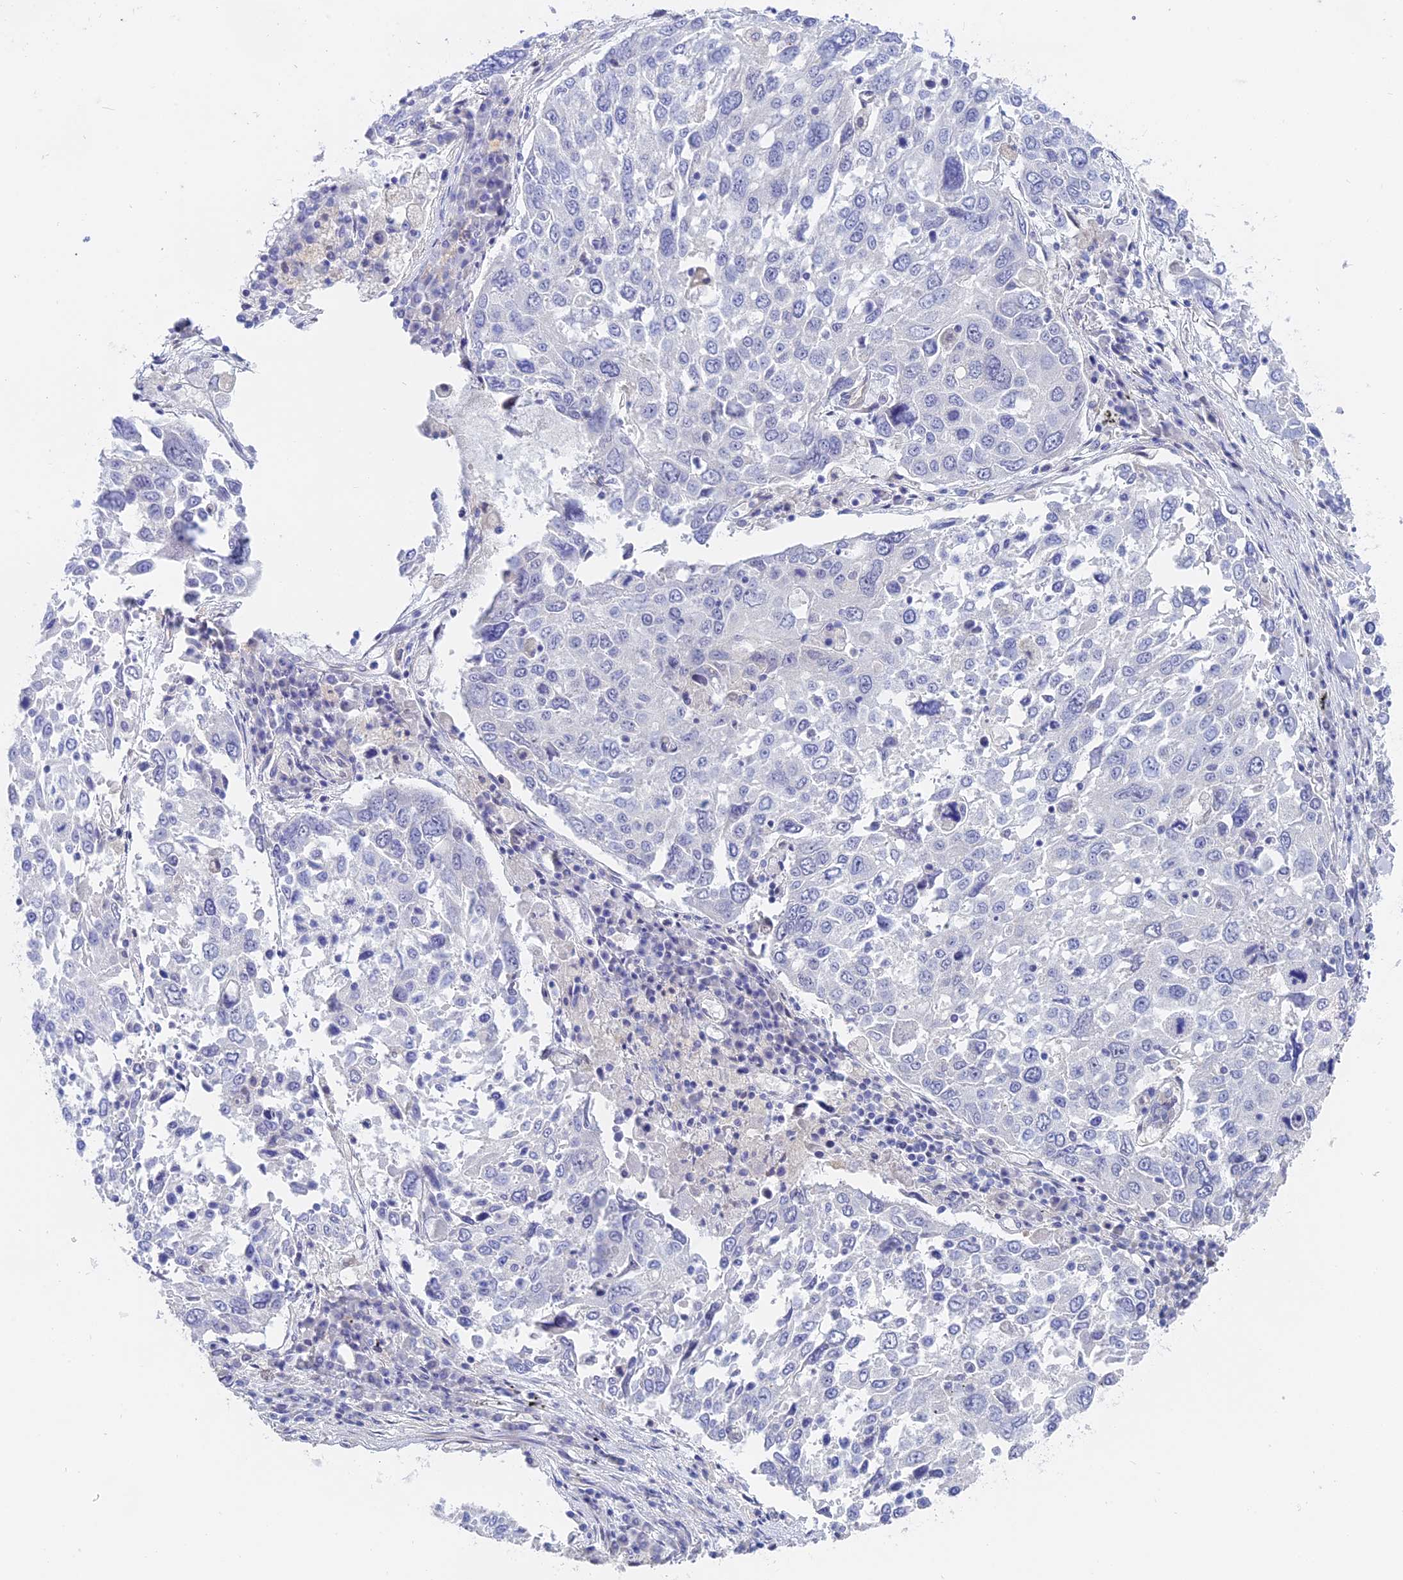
{"staining": {"intensity": "negative", "quantity": "none", "location": "none"}, "tissue": "lung cancer", "cell_type": "Tumor cells", "image_type": "cancer", "snomed": [{"axis": "morphology", "description": "Squamous cell carcinoma, NOS"}, {"axis": "topography", "description": "Lung"}], "caption": "Tumor cells show no significant staining in lung cancer.", "gene": "GLB1L", "patient": {"sex": "male", "age": 65}}